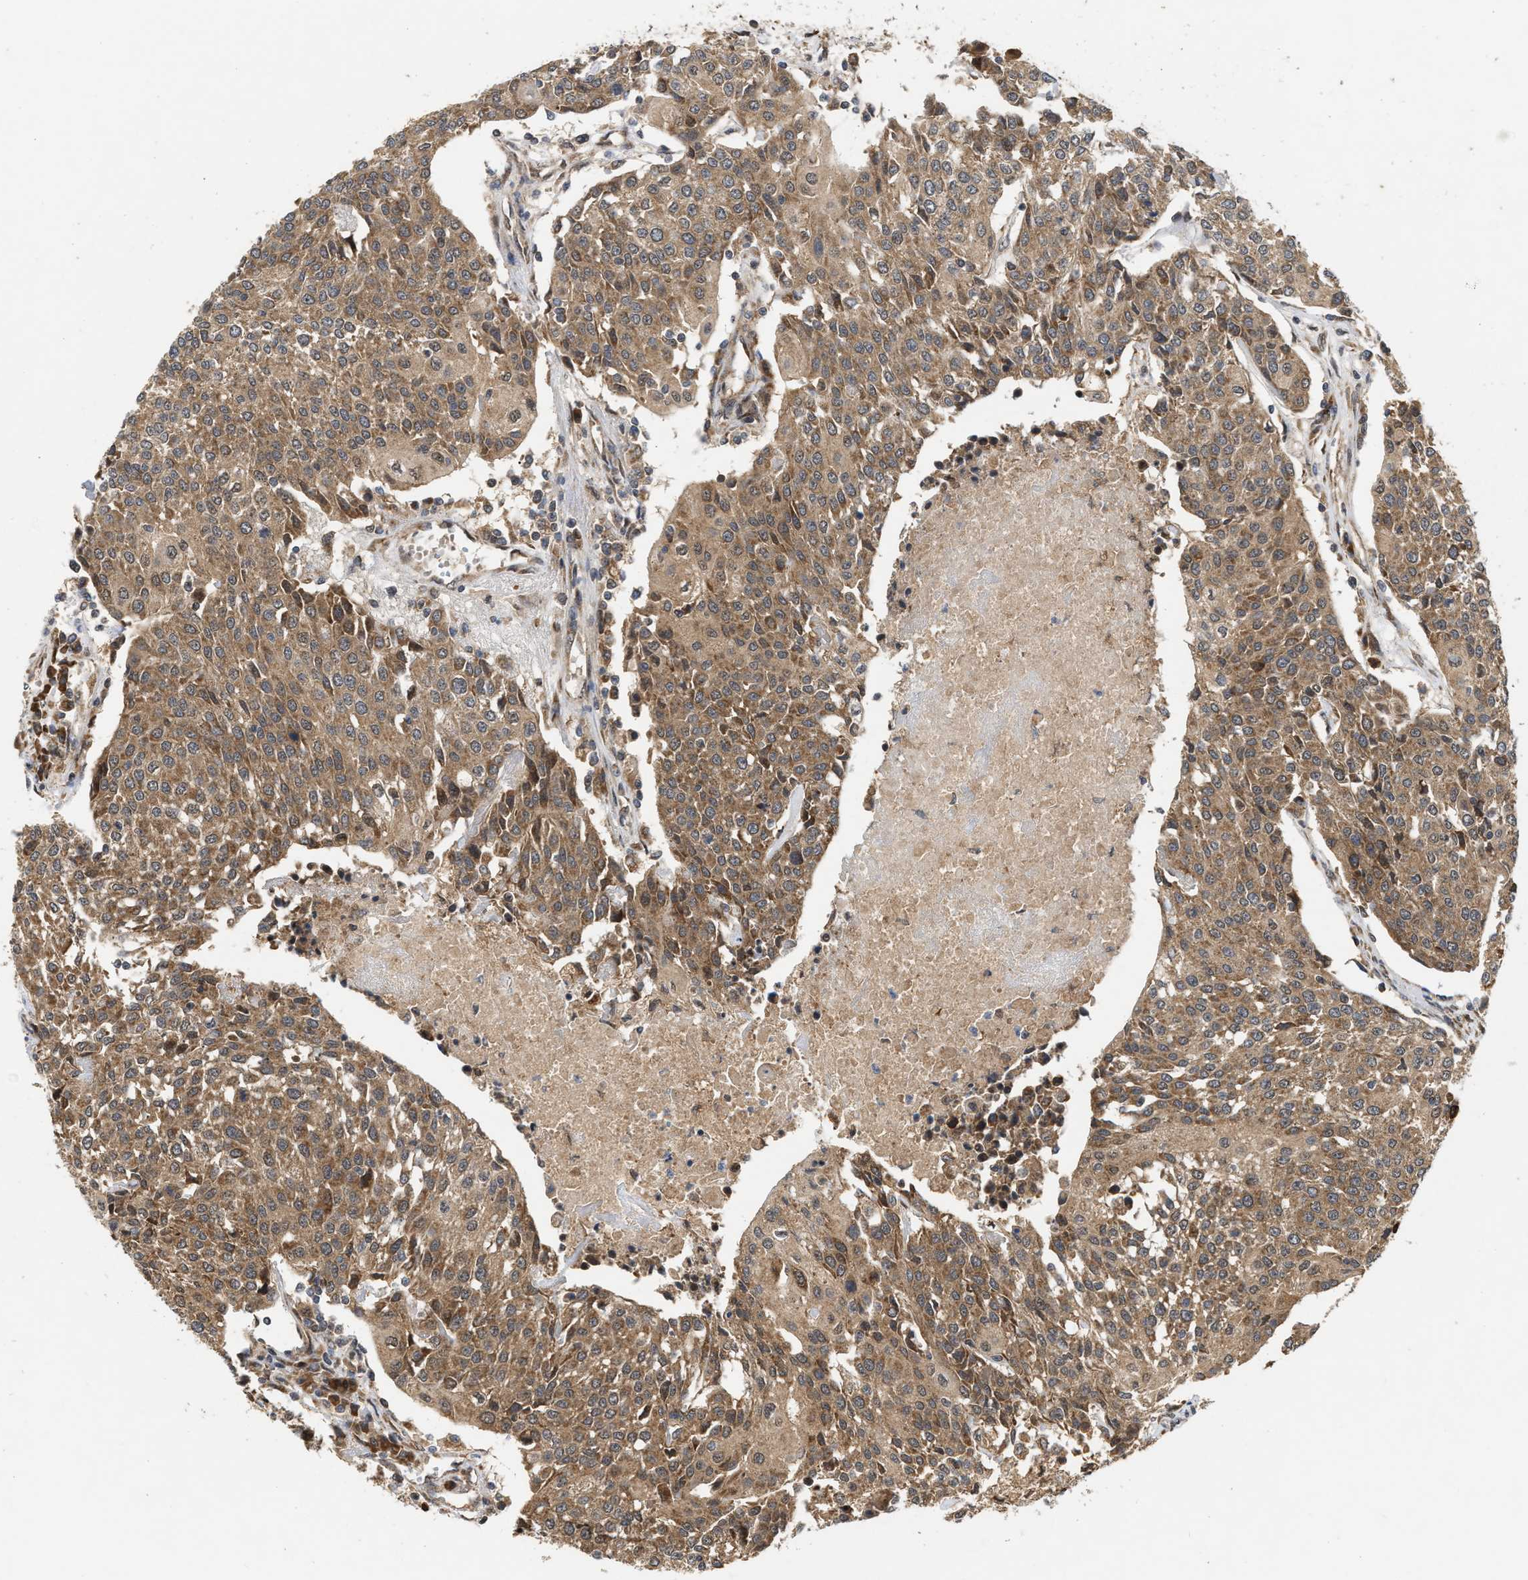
{"staining": {"intensity": "moderate", "quantity": ">75%", "location": "cytoplasmic/membranous"}, "tissue": "urothelial cancer", "cell_type": "Tumor cells", "image_type": "cancer", "snomed": [{"axis": "morphology", "description": "Urothelial carcinoma, High grade"}, {"axis": "topography", "description": "Urinary bladder"}], "caption": "Approximately >75% of tumor cells in human urothelial cancer display moderate cytoplasmic/membranous protein positivity as visualized by brown immunohistochemical staining.", "gene": "CFLAR", "patient": {"sex": "female", "age": 85}}